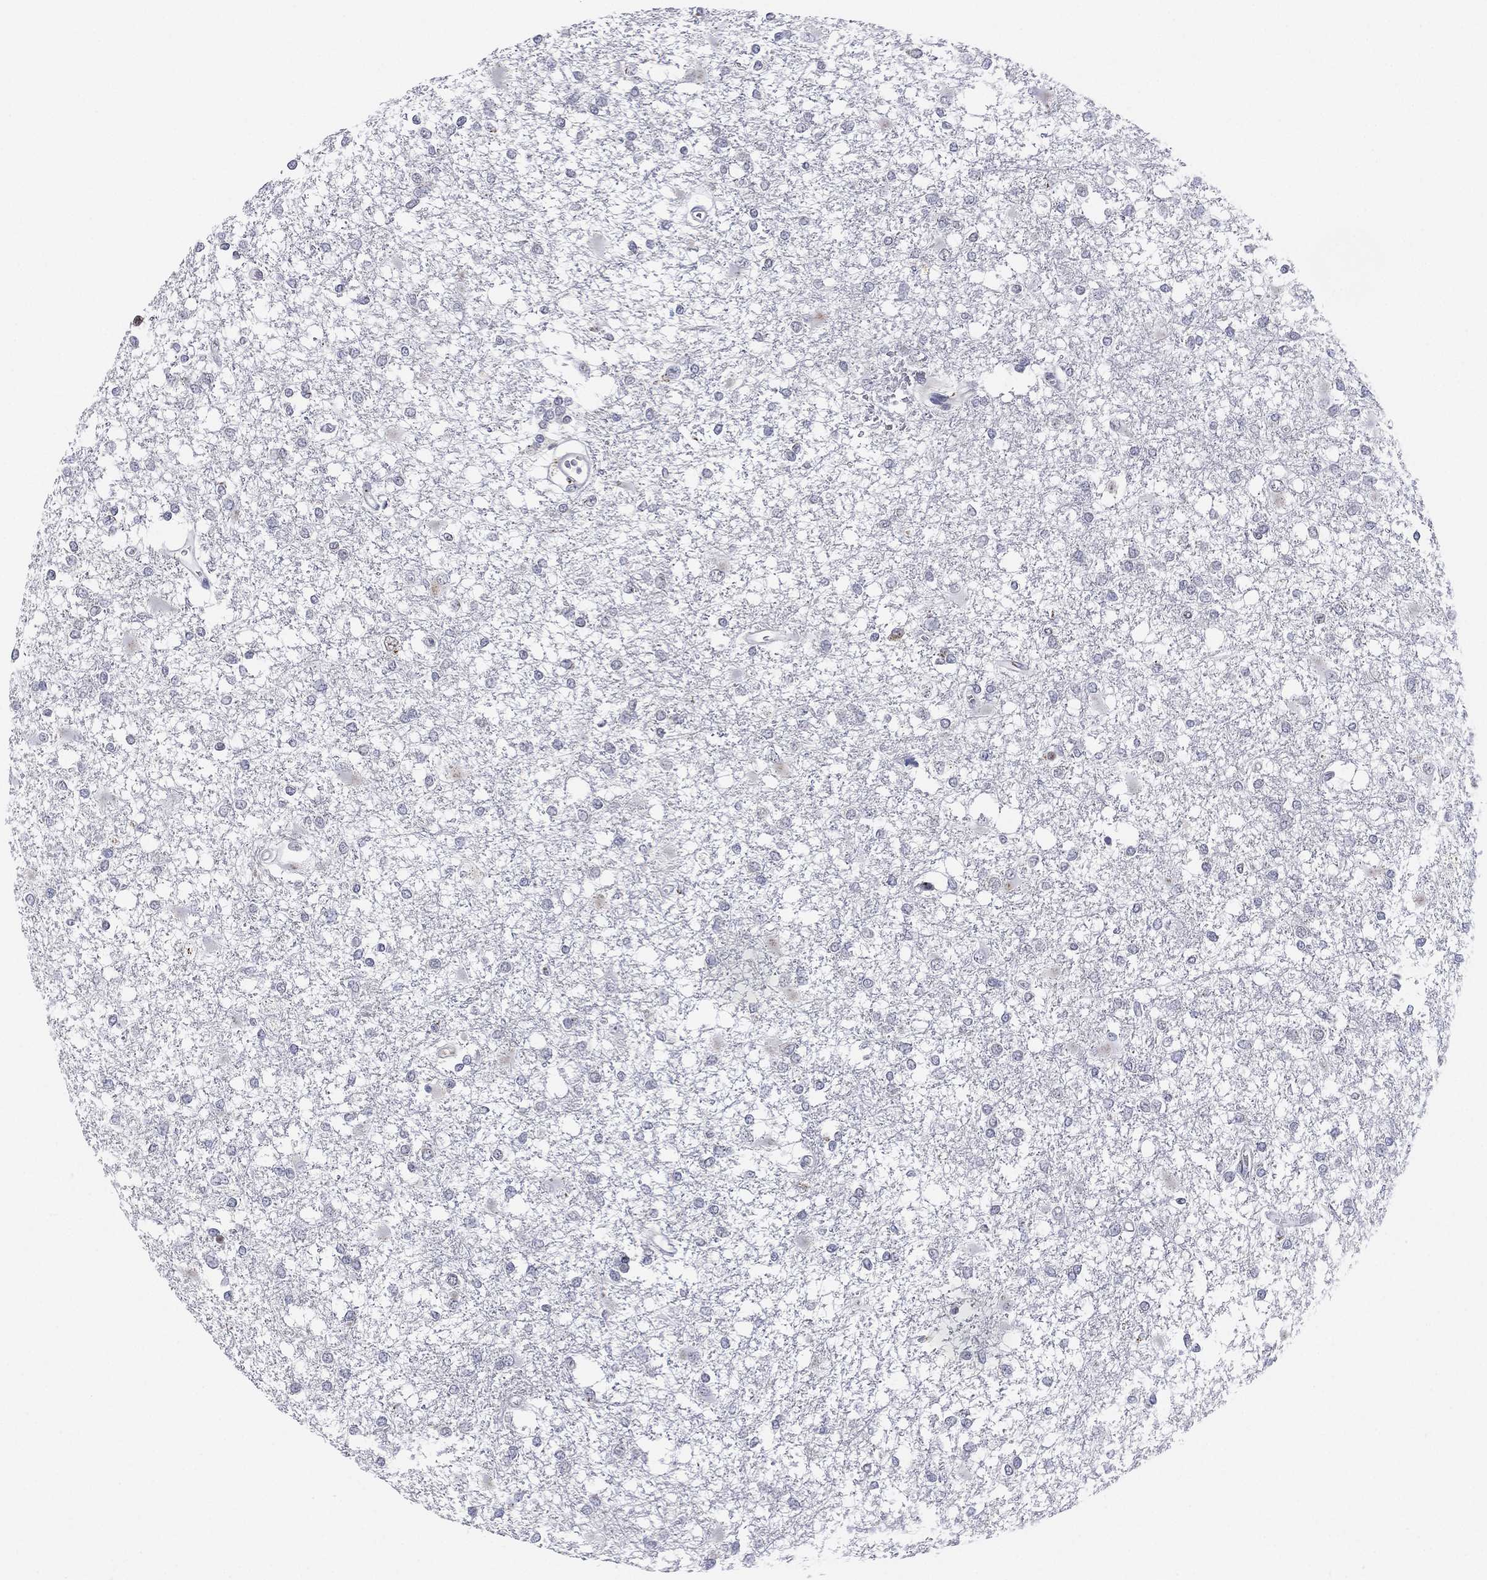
{"staining": {"intensity": "negative", "quantity": "none", "location": "none"}, "tissue": "glioma", "cell_type": "Tumor cells", "image_type": "cancer", "snomed": [{"axis": "morphology", "description": "Glioma, malignant, High grade"}, {"axis": "topography", "description": "Cerebral cortex"}], "caption": "IHC photomicrograph of human glioma stained for a protein (brown), which reveals no expression in tumor cells.", "gene": "CD177", "patient": {"sex": "male", "age": 79}}